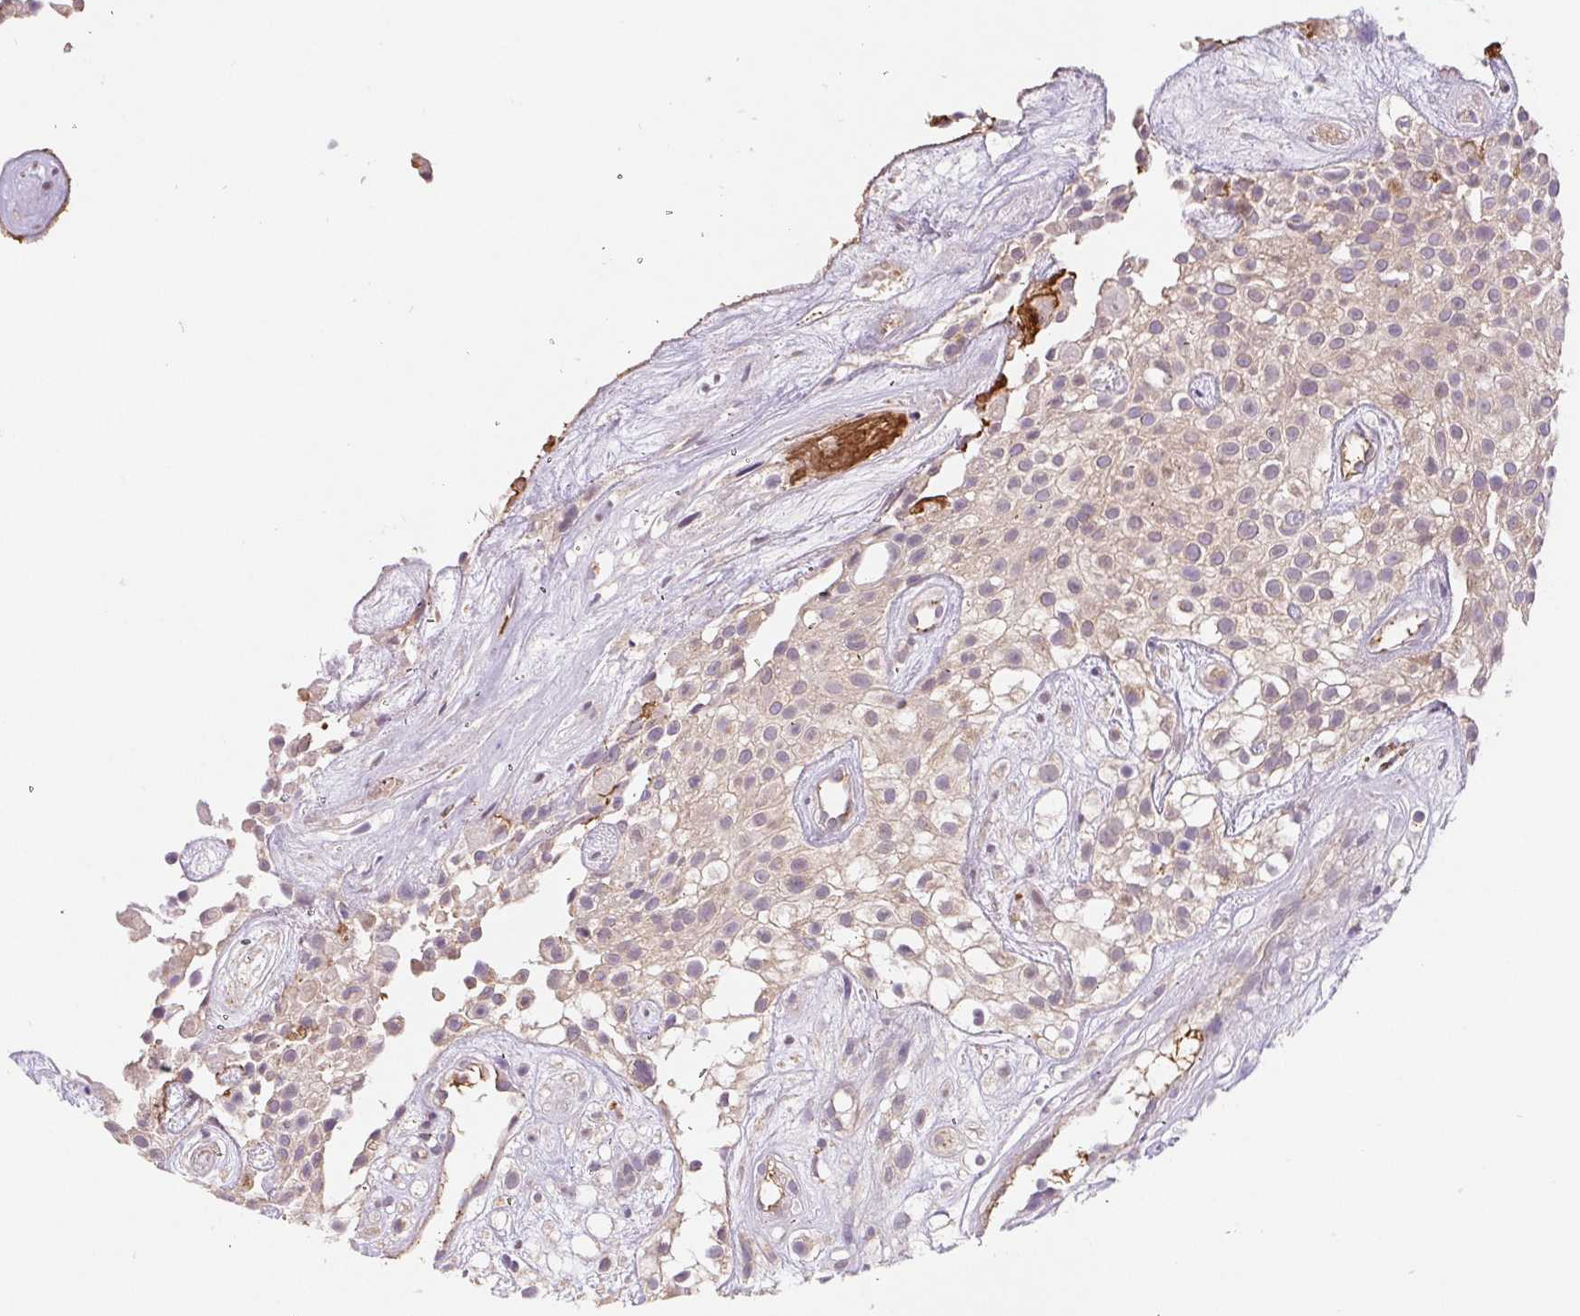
{"staining": {"intensity": "weak", "quantity": "25%-75%", "location": "cytoplasmic/membranous"}, "tissue": "urothelial cancer", "cell_type": "Tumor cells", "image_type": "cancer", "snomed": [{"axis": "morphology", "description": "Urothelial carcinoma, High grade"}, {"axis": "topography", "description": "Urinary bladder"}], "caption": "An IHC image of neoplastic tissue is shown. Protein staining in brown labels weak cytoplasmic/membranous positivity in high-grade urothelial carcinoma within tumor cells.", "gene": "EMC6", "patient": {"sex": "male", "age": 56}}